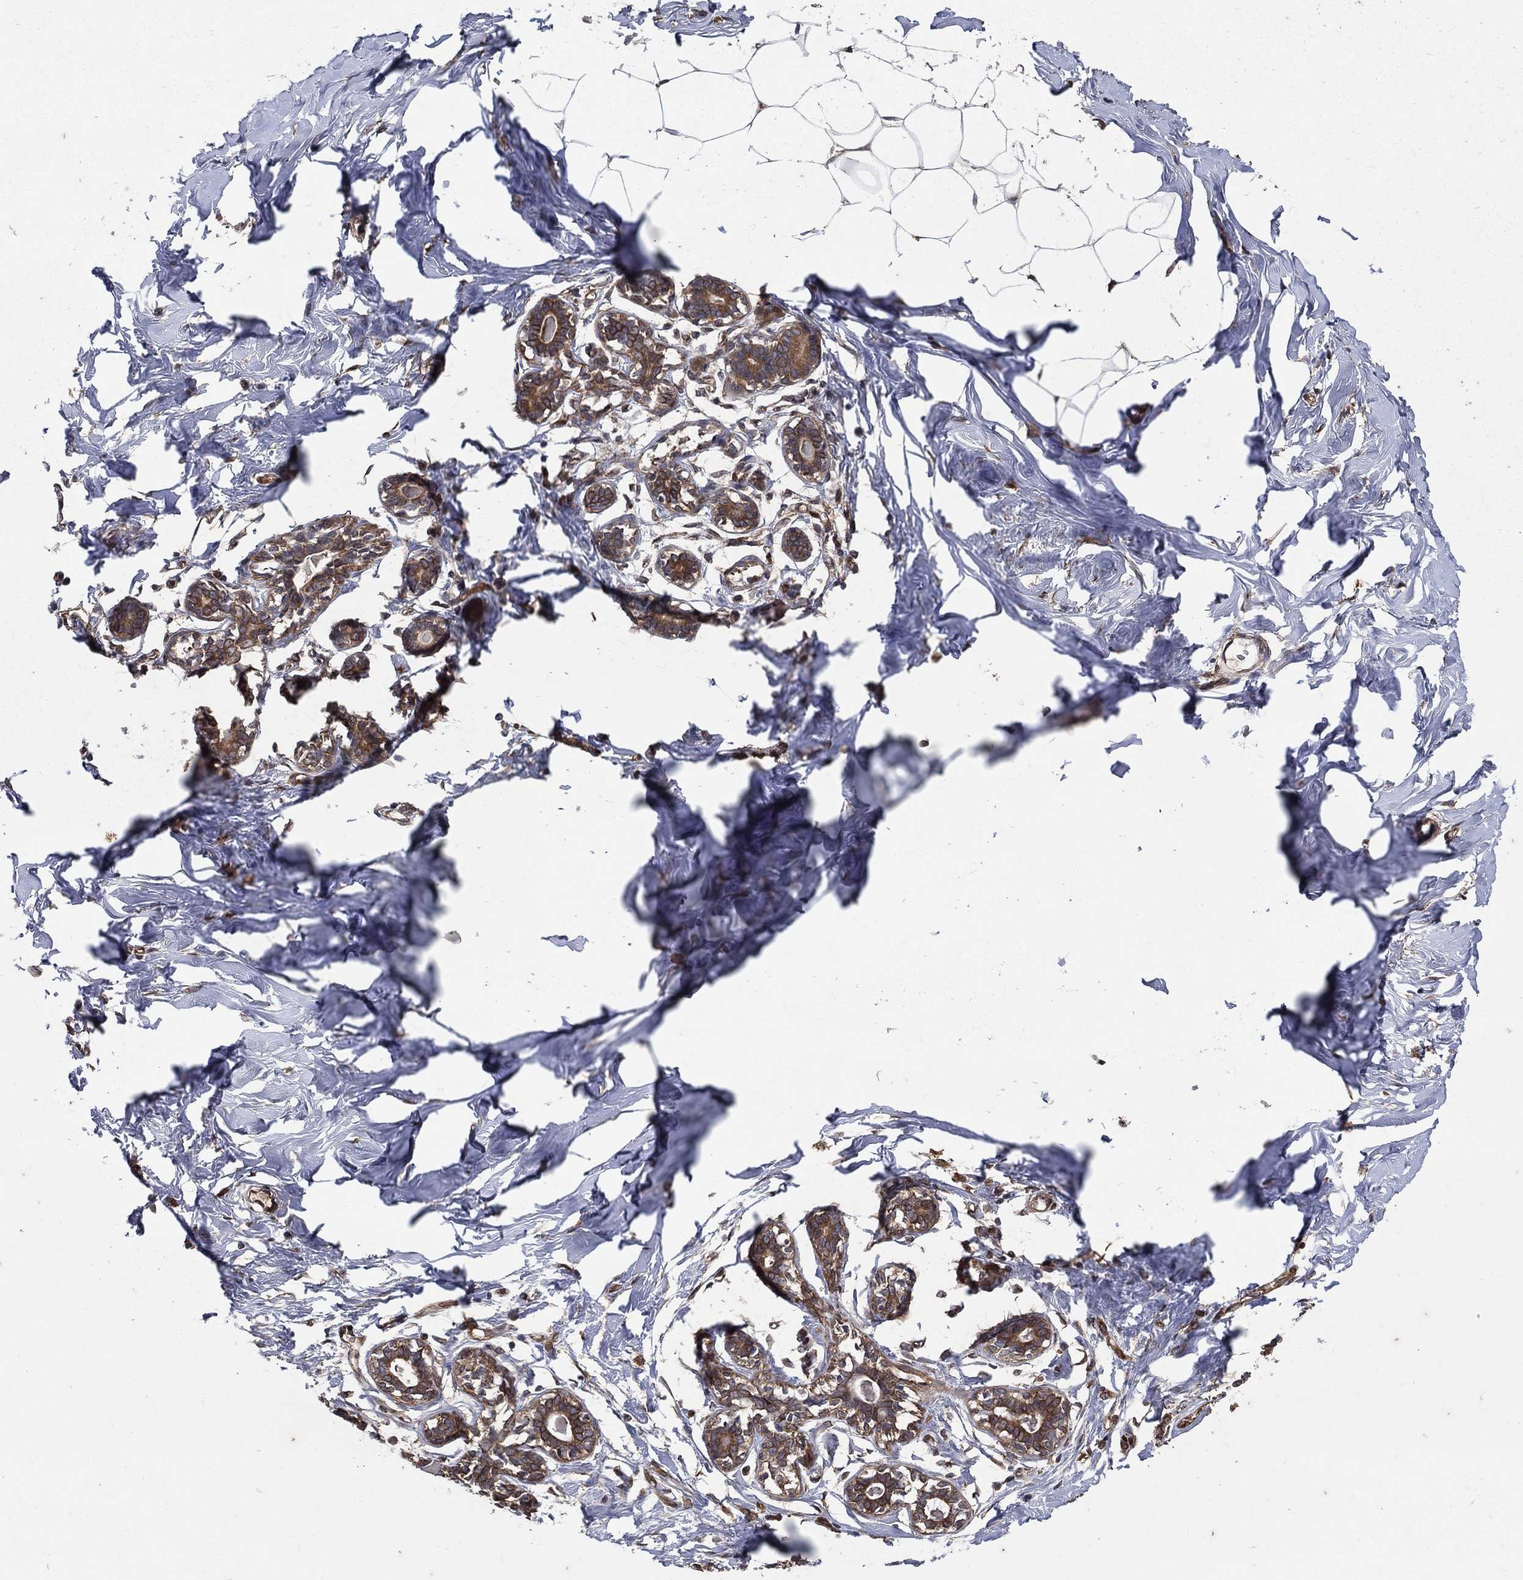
{"staining": {"intensity": "weak", "quantity": "<25%", "location": "cytoplasmic/membranous"}, "tissue": "breast", "cell_type": "Adipocytes", "image_type": "normal", "snomed": [{"axis": "morphology", "description": "Normal tissue, NOS"}, {"axis": "morphology", "description": "Lobular carcinoma, in situ"}, {"axis": "topography", "description": "Breast"}], "caption": "Unremarkable breast was stained to show a protein in brown. There is no significant positivity in adipocytes. (DAB (3,3'-diaminobenzidine) IHC with hematoxylin counter stain).", "gene": "DPYSL2", "patient": {"sex": "female", "age": 35}}